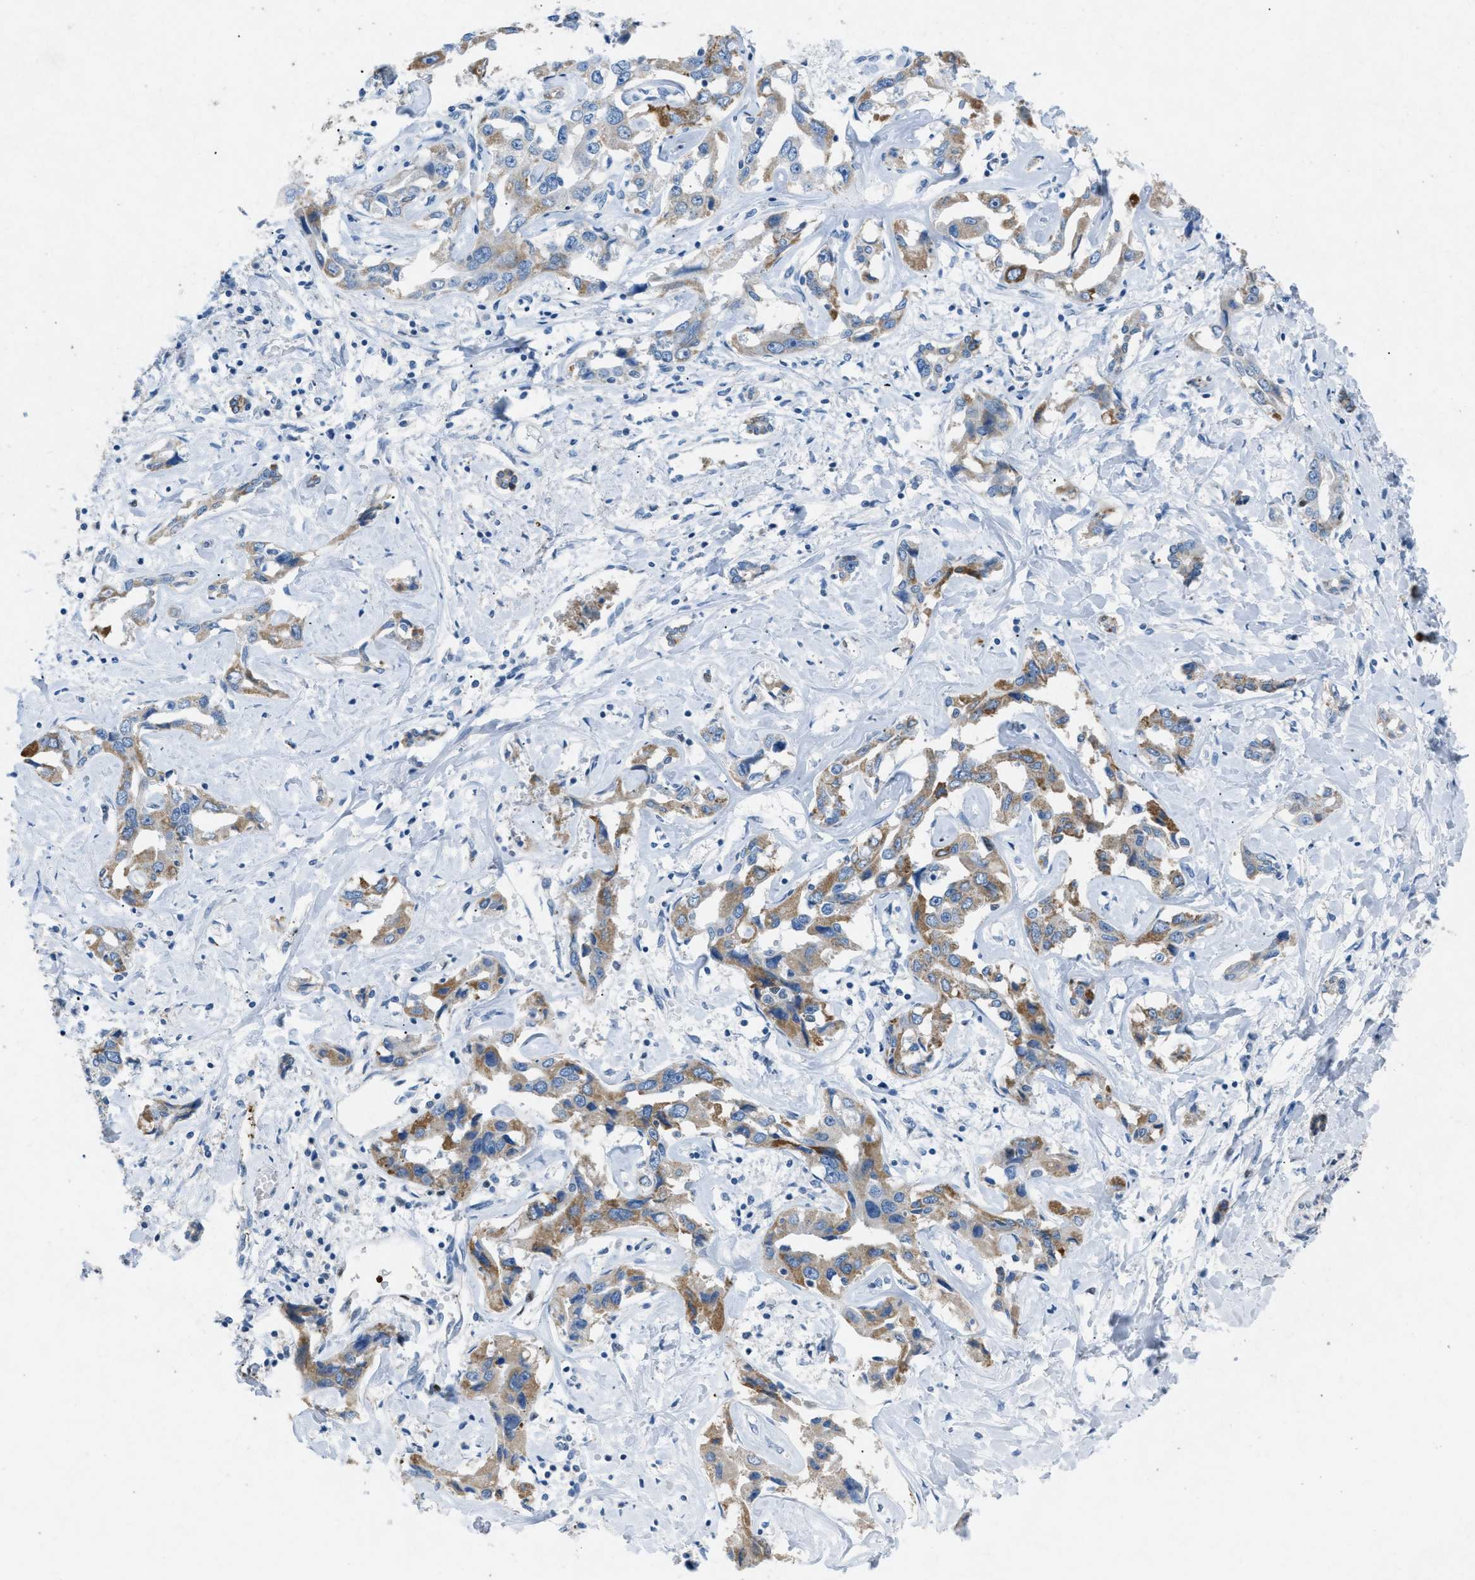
{"staining": {"intensity": "moderate", "quantity": "25%-75%", "location": "cytoplasmic/membranous"}, "tissue": "liver cancer", "cell_type": "Tumor cells", "image_type": "cancer", "snomed": [{"axis": "morphology", "description": "Cholangiocarcinoma"}, {"axis": "topography", "description": "Liver"}], "caption": "This is a micrograph of immunohistochemistry (IHC) staining of liver cancer, which shows moderate staining in the cytoplasmic/membranous of tumor cells.", "gene": "TASOR", "patient": {"sex": "male", "age": 59}}